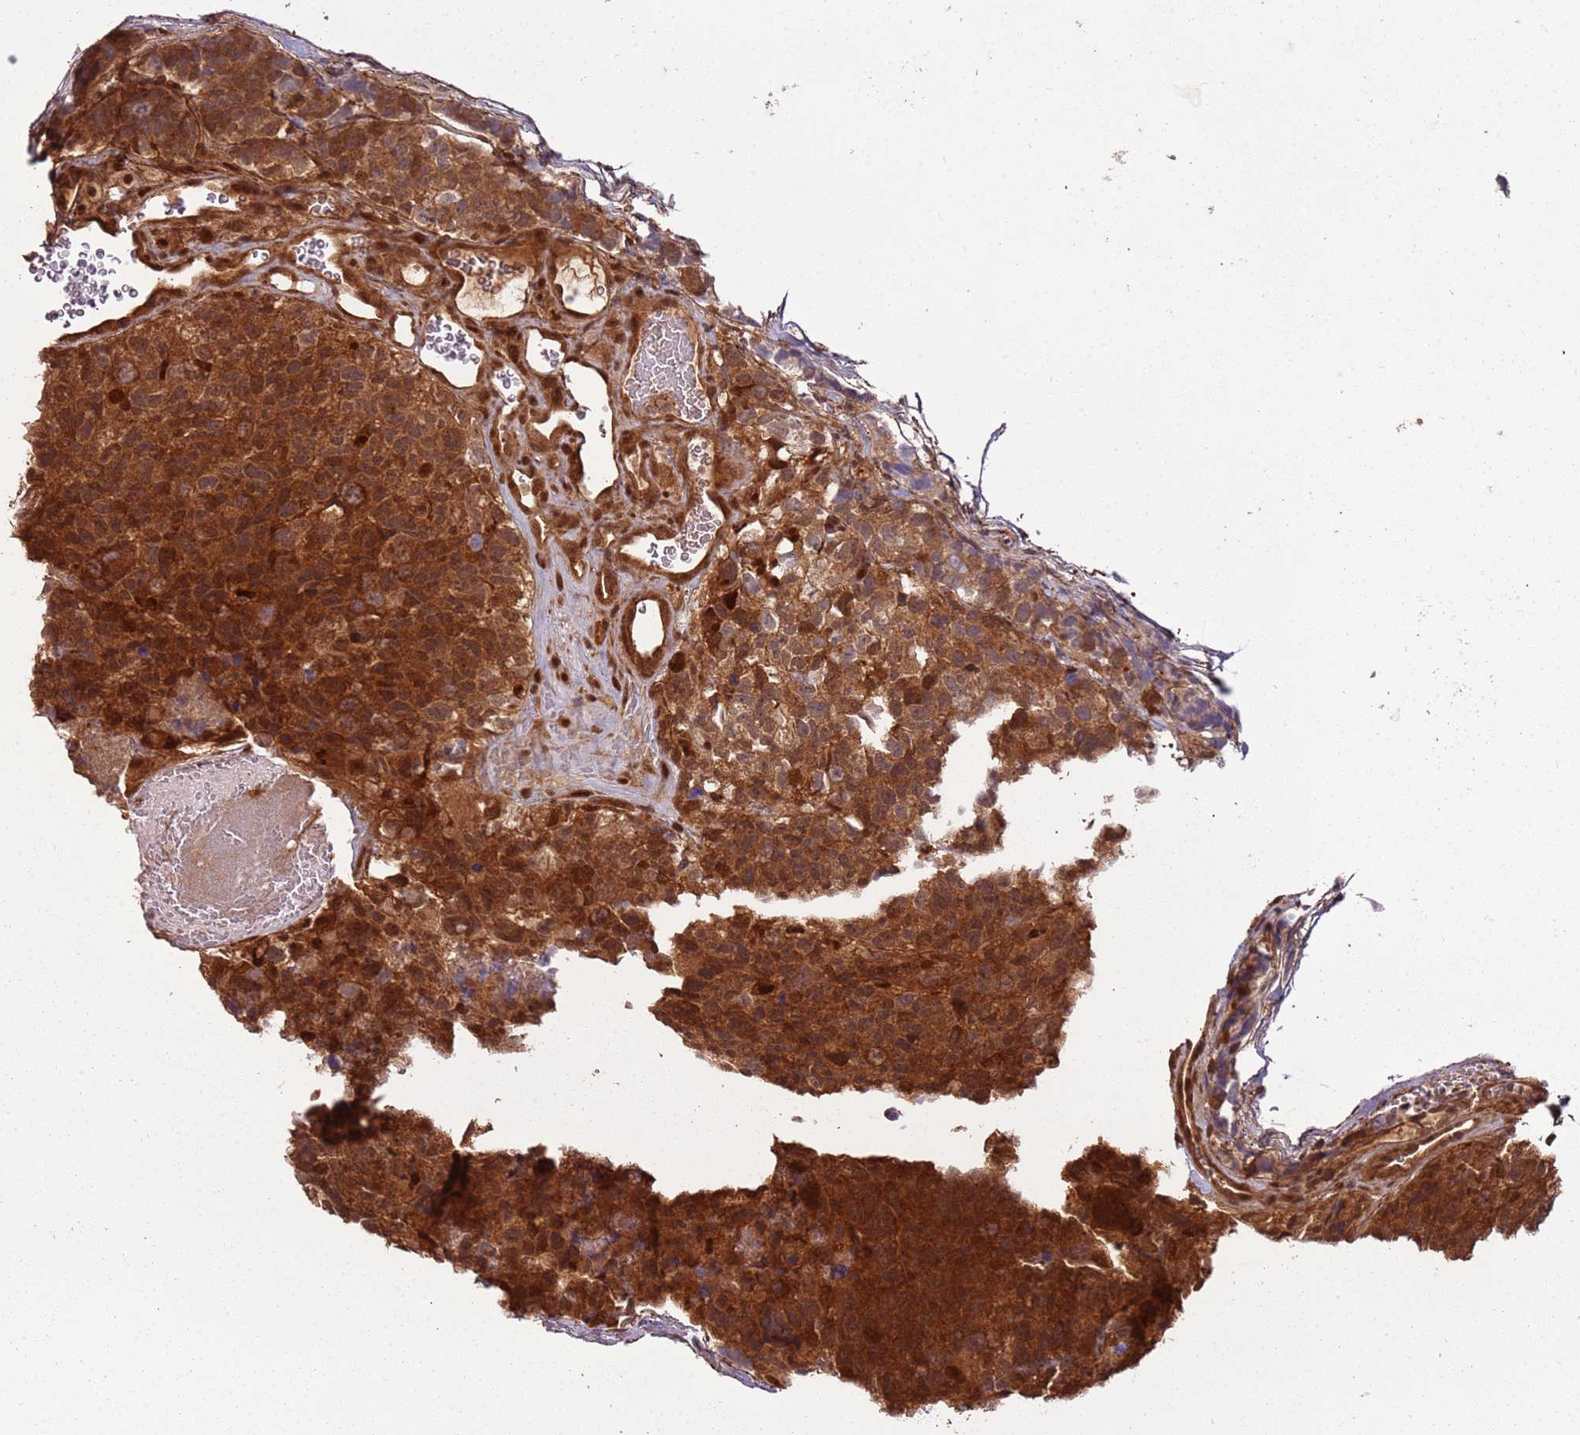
{"staining": {"intensity": "strong", "quantity": ">75%", "location": "cytoplasmic/membranous,nuclear"}, "tissue": "glioma", "cell_type": "Tumor cells", "image_type": "cancer", "snomed": [{"axis": "morphology", "description": "Glioma, malignant, High grade"}, {"axis": "topography", "description": "Brain"}], "caption": "DAB immunohistochemical staining of high-grade glioma (malignant) demonstrates strong cytoplasmic/membranous and nuclear protein staining in about >75% of tumor cells.", "gene": "PGLS", "patient": {"sex": "male", "age": 69}}